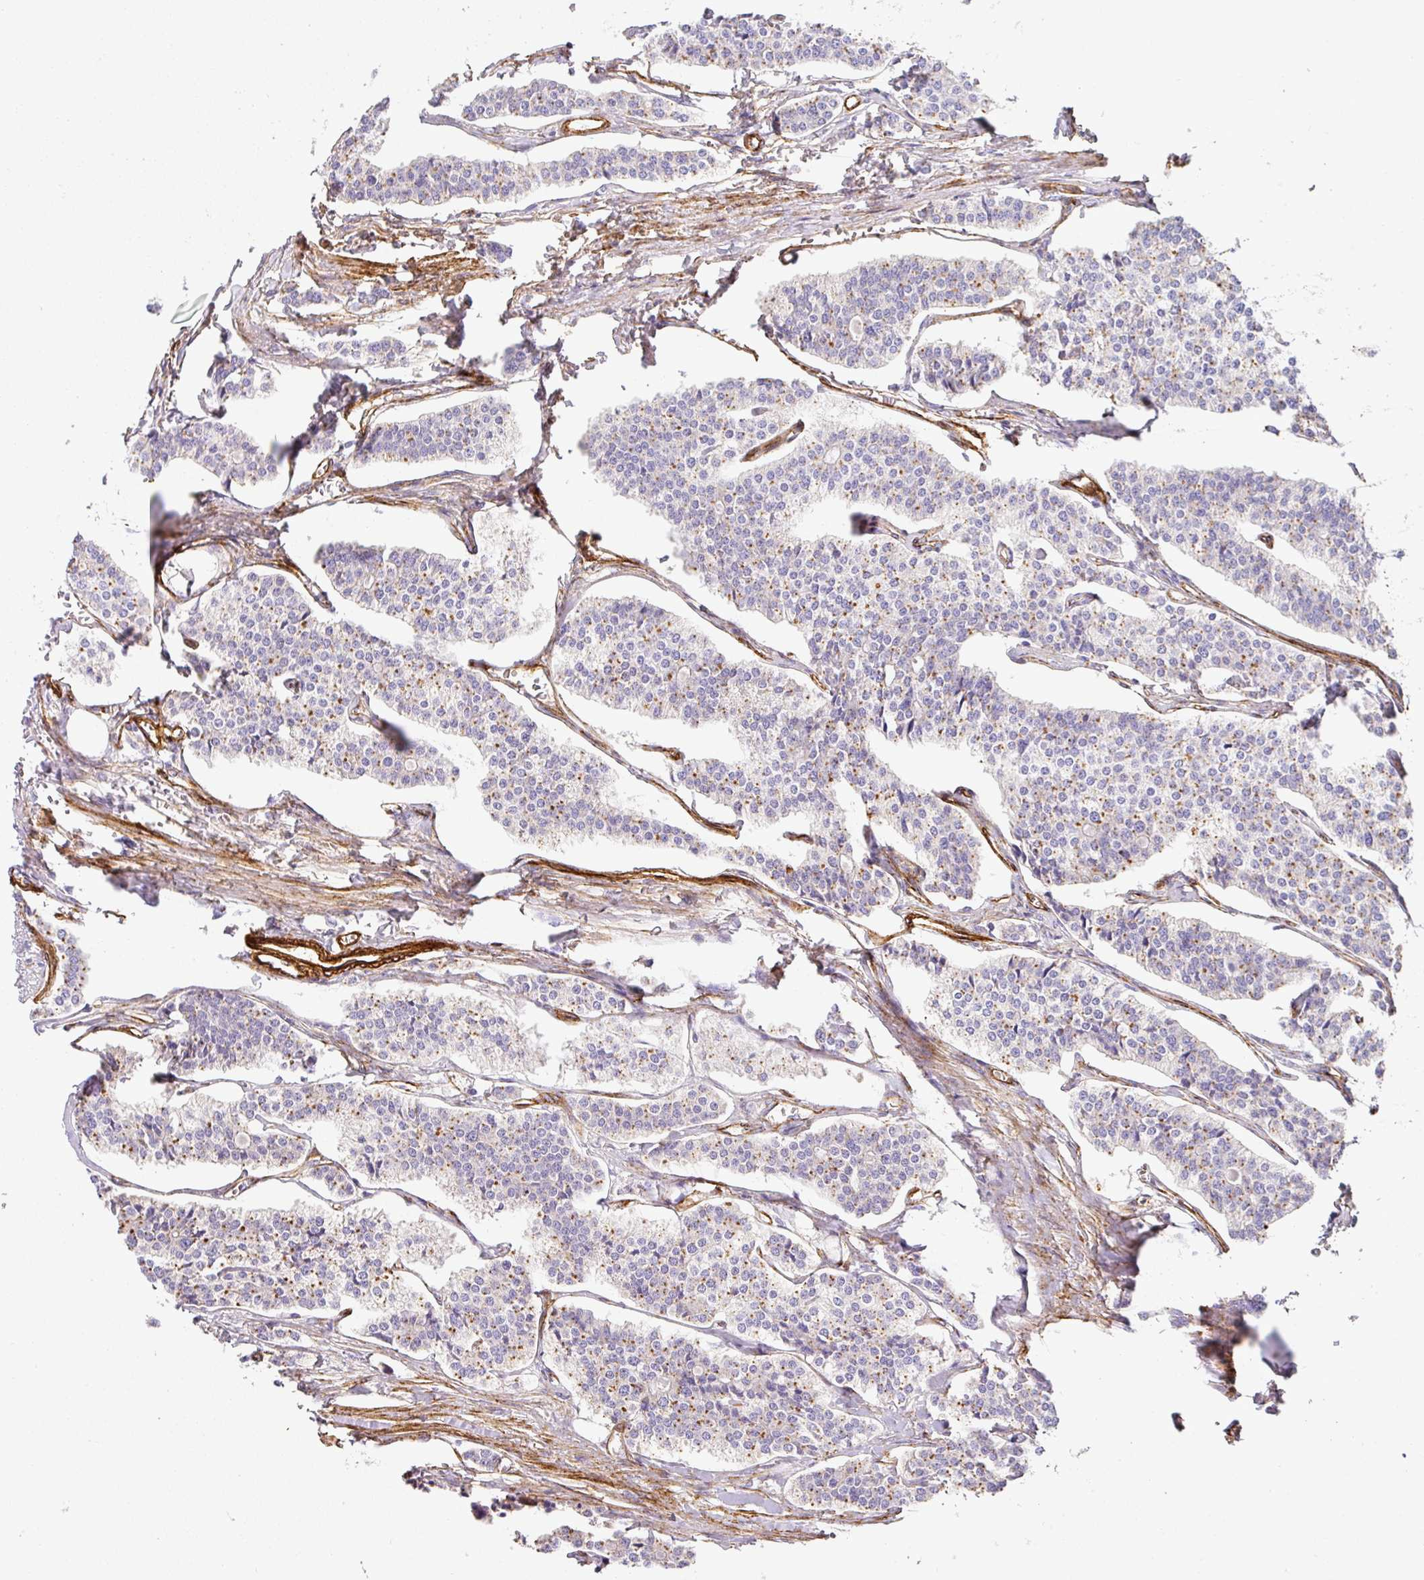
{"staining": {"intensity": "moderate", "quantity": "25%-75%", "location": "cytoplasmic/membranous"}, "tissue": "carcinoid", "cell_type": "Tumor cells", "image_type": "cancer", "snomed": [{"axis": "morphology", "description": "Carcinoid, malignant, NOS"}, {"axis": "topography", "description": "Small intestine"}], "caption": "Protein expression analysis of carcinoid shows moderate cytoplasmic/membranous staining in approximately 25%-75% of tumor cells.", "gene": "SLC25A17", "patient": {"sex": "male", "age": 63}}